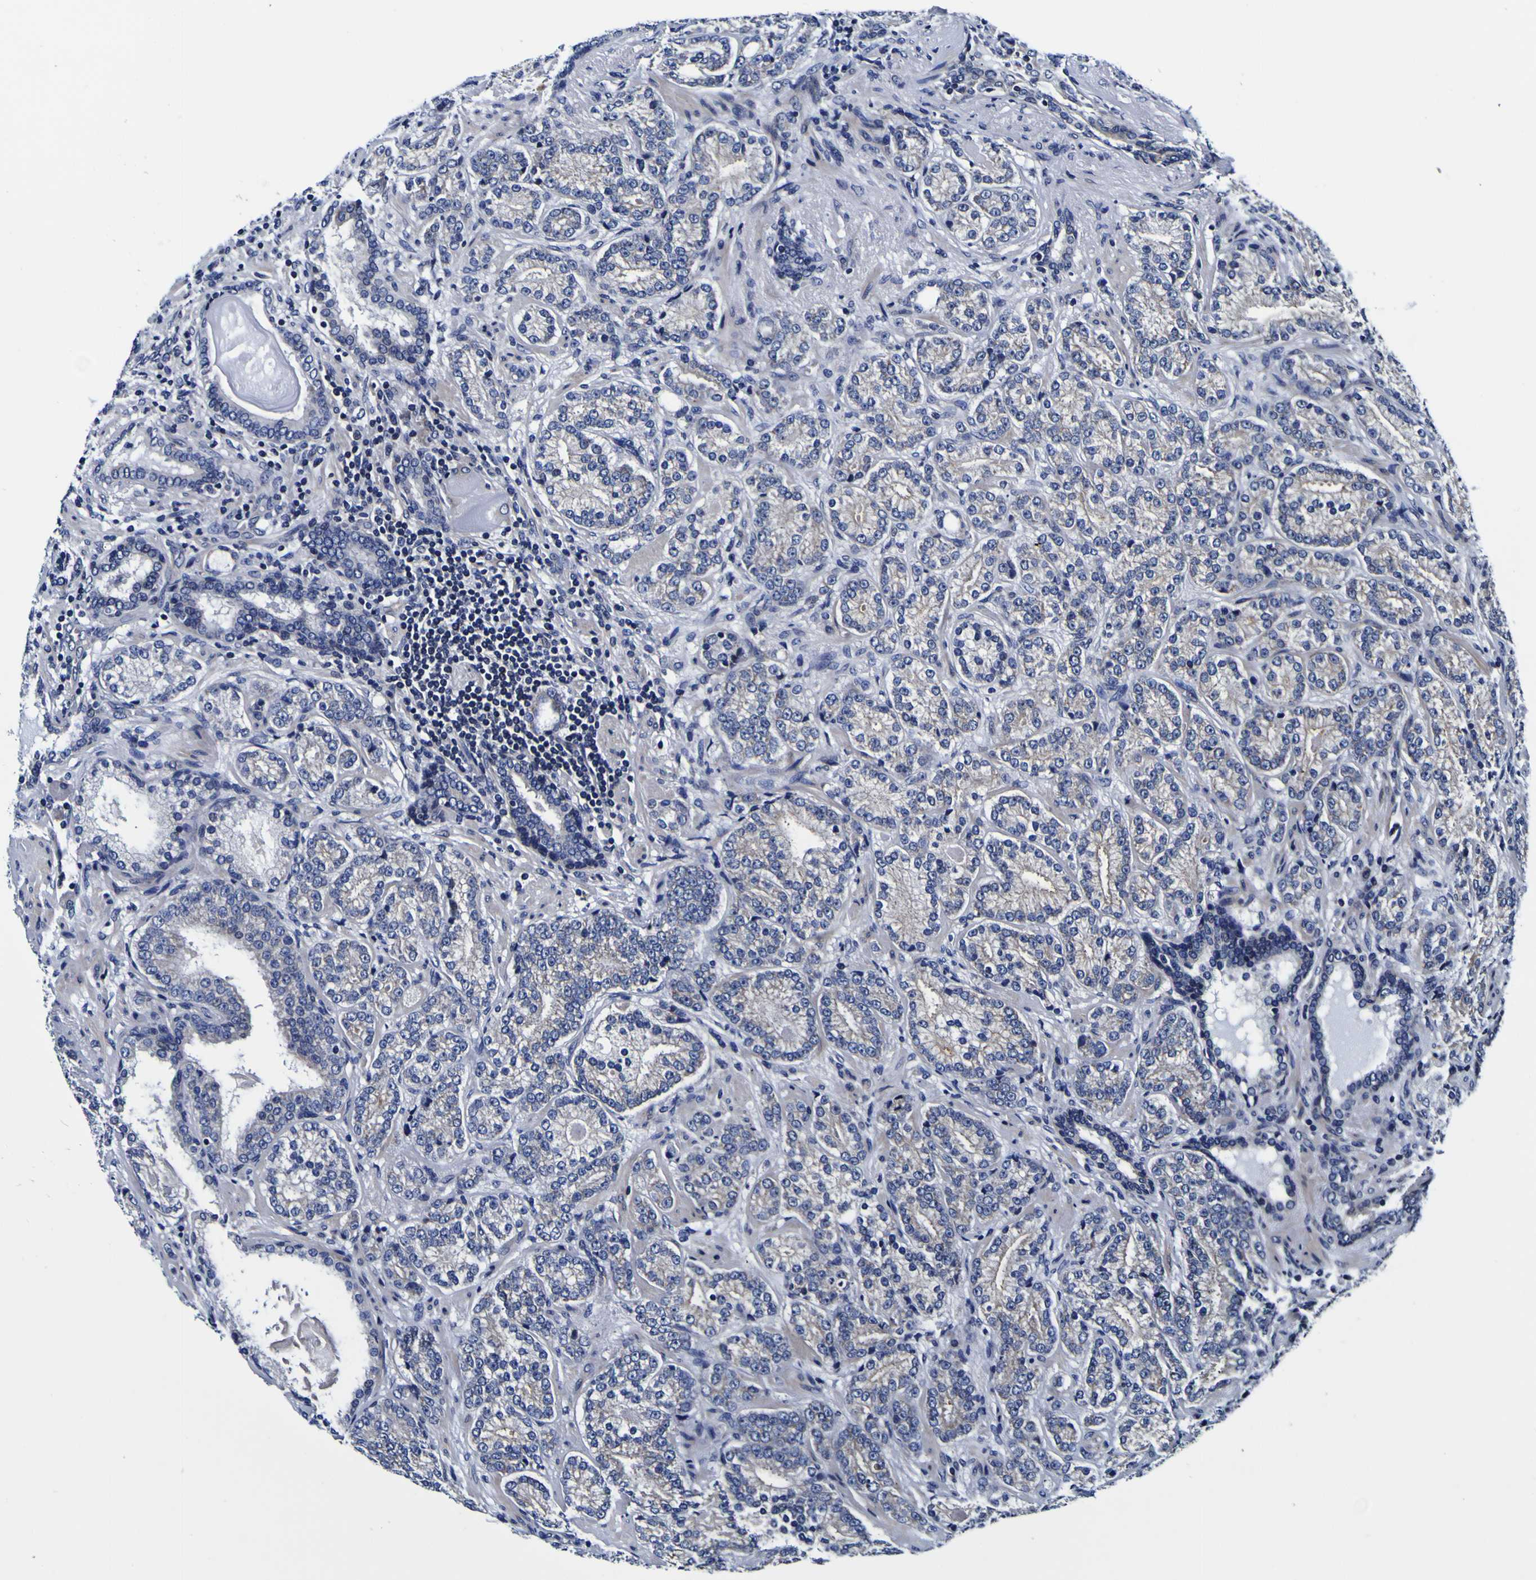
{"staining": {"intensity": "weak", "quantity": "25%-75%", "location": "cytoplasmic/membranous"}, "tissue": "prostate cancer", "cell_type": "Tumor cells", "image_type": "cancer", "snomed": [{"axis": "morphology", "description": "Adenocarcinoma, High grade"}, {"axis": "topography", "description": "Prostate"}], "caption": "There is low levels of weak cytoplasmic/membranous positivity in tumor cells of prostate cancer (adenocarcinoma (high-grade)), as demonstrated by immunohistochemical staining (brown color).", "gene": "PDLIM4", "patient": {"sex": "male", "age": 61}}